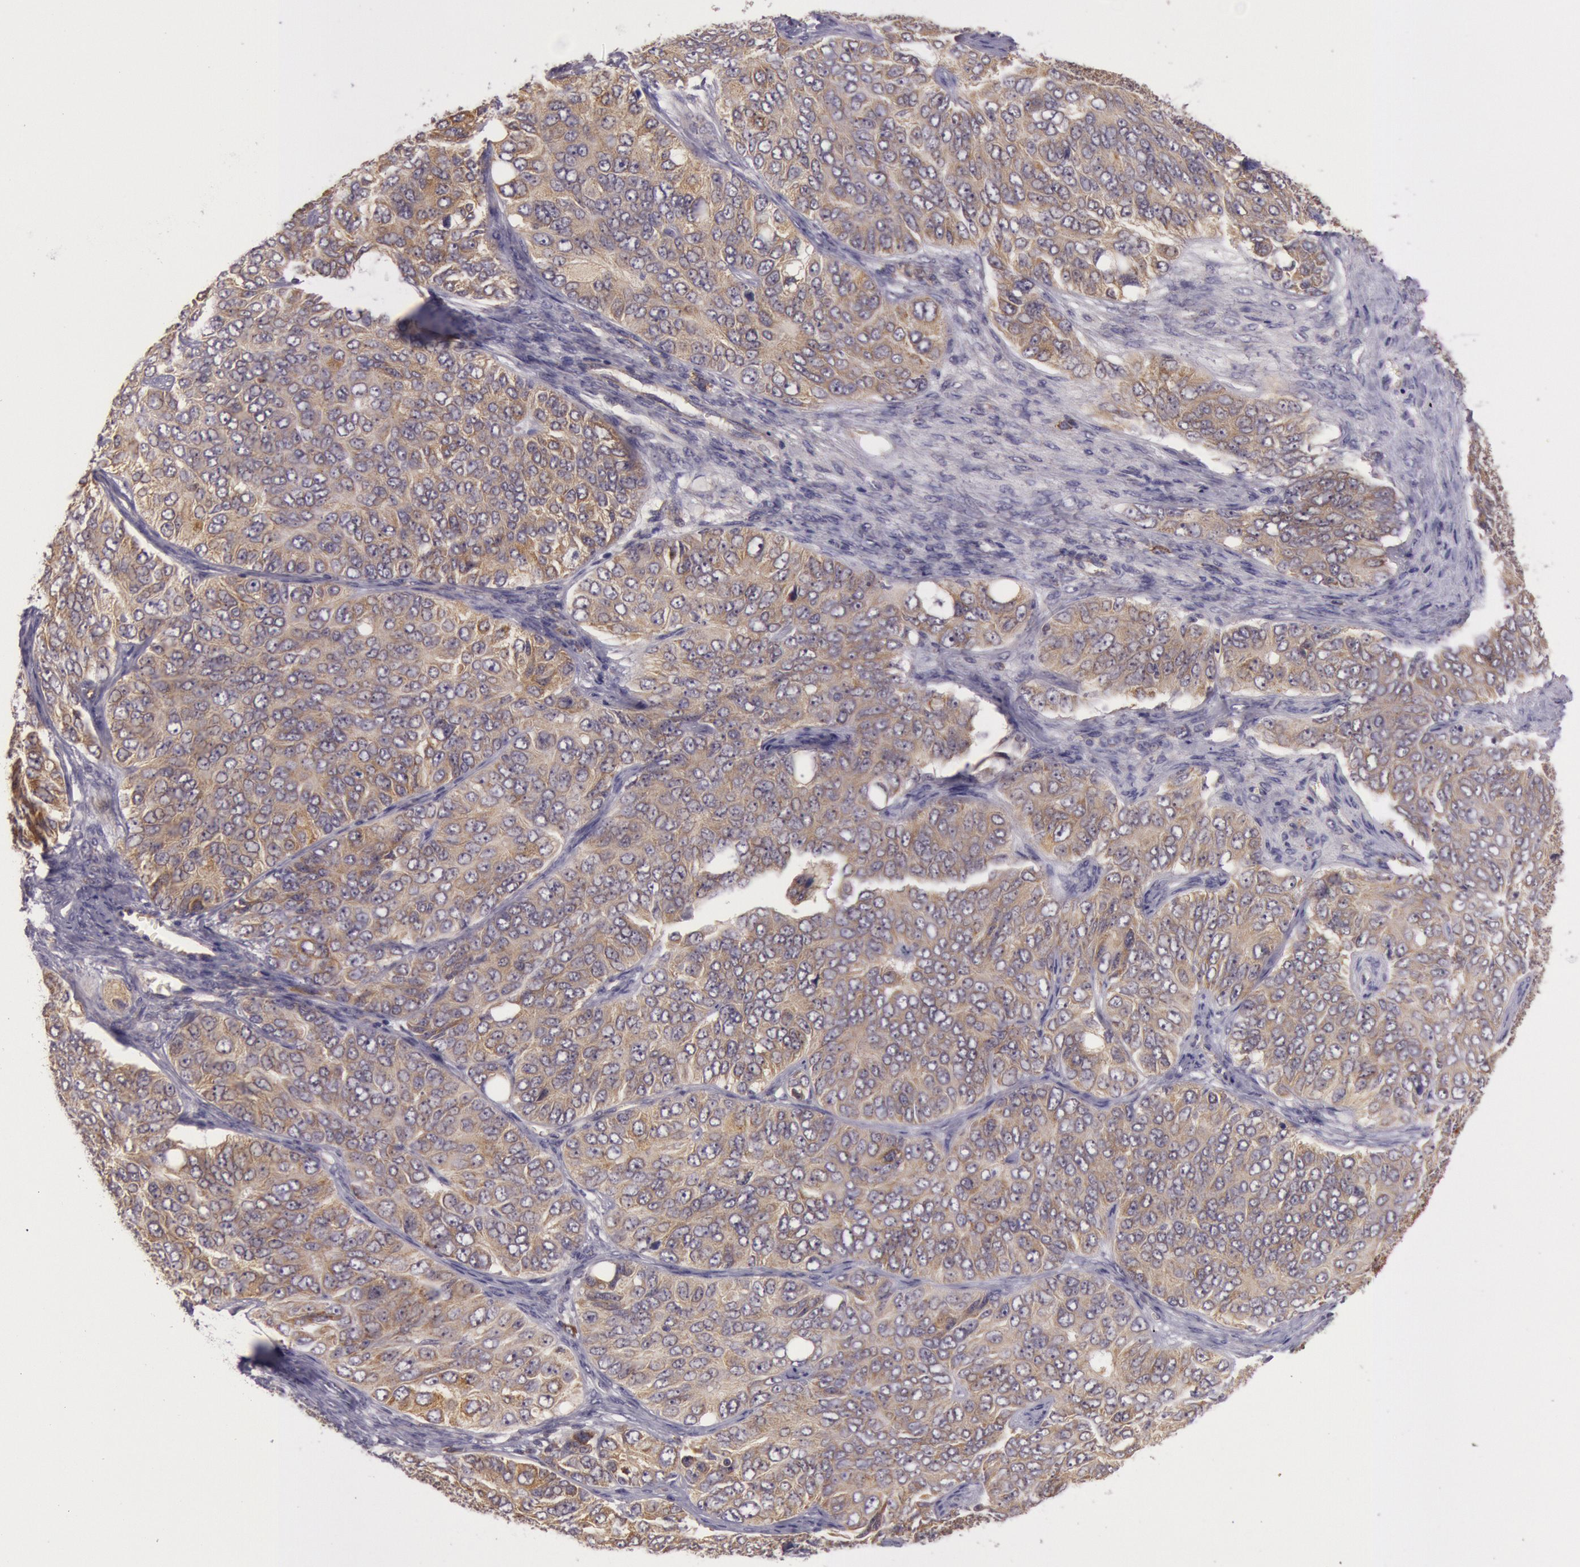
{"staining": {"intensity": "moderate", "quantity": ">75%", "location": "cytoplasmic/membranous"}, "tissue": "ovarian cancer", "cell_type": "Tumor cells", "image_type": "cancer", "snomed": [{"axis": "morphology", "description": "Carcinoma, endometroid"}, {"axis": "topography", "description": "Ovary"}], "caption": "High-magnification brightfield microscopy of ovarian cancer stained with DAB (brown) and counterstained with hematoxylin (blue). tumor cells exhibit moderate cytoplasmic/membranous positivity is appreciated in about>75% of cells.", "gene": "CDK16", "patient": {"sex": "female", "age": 51}}